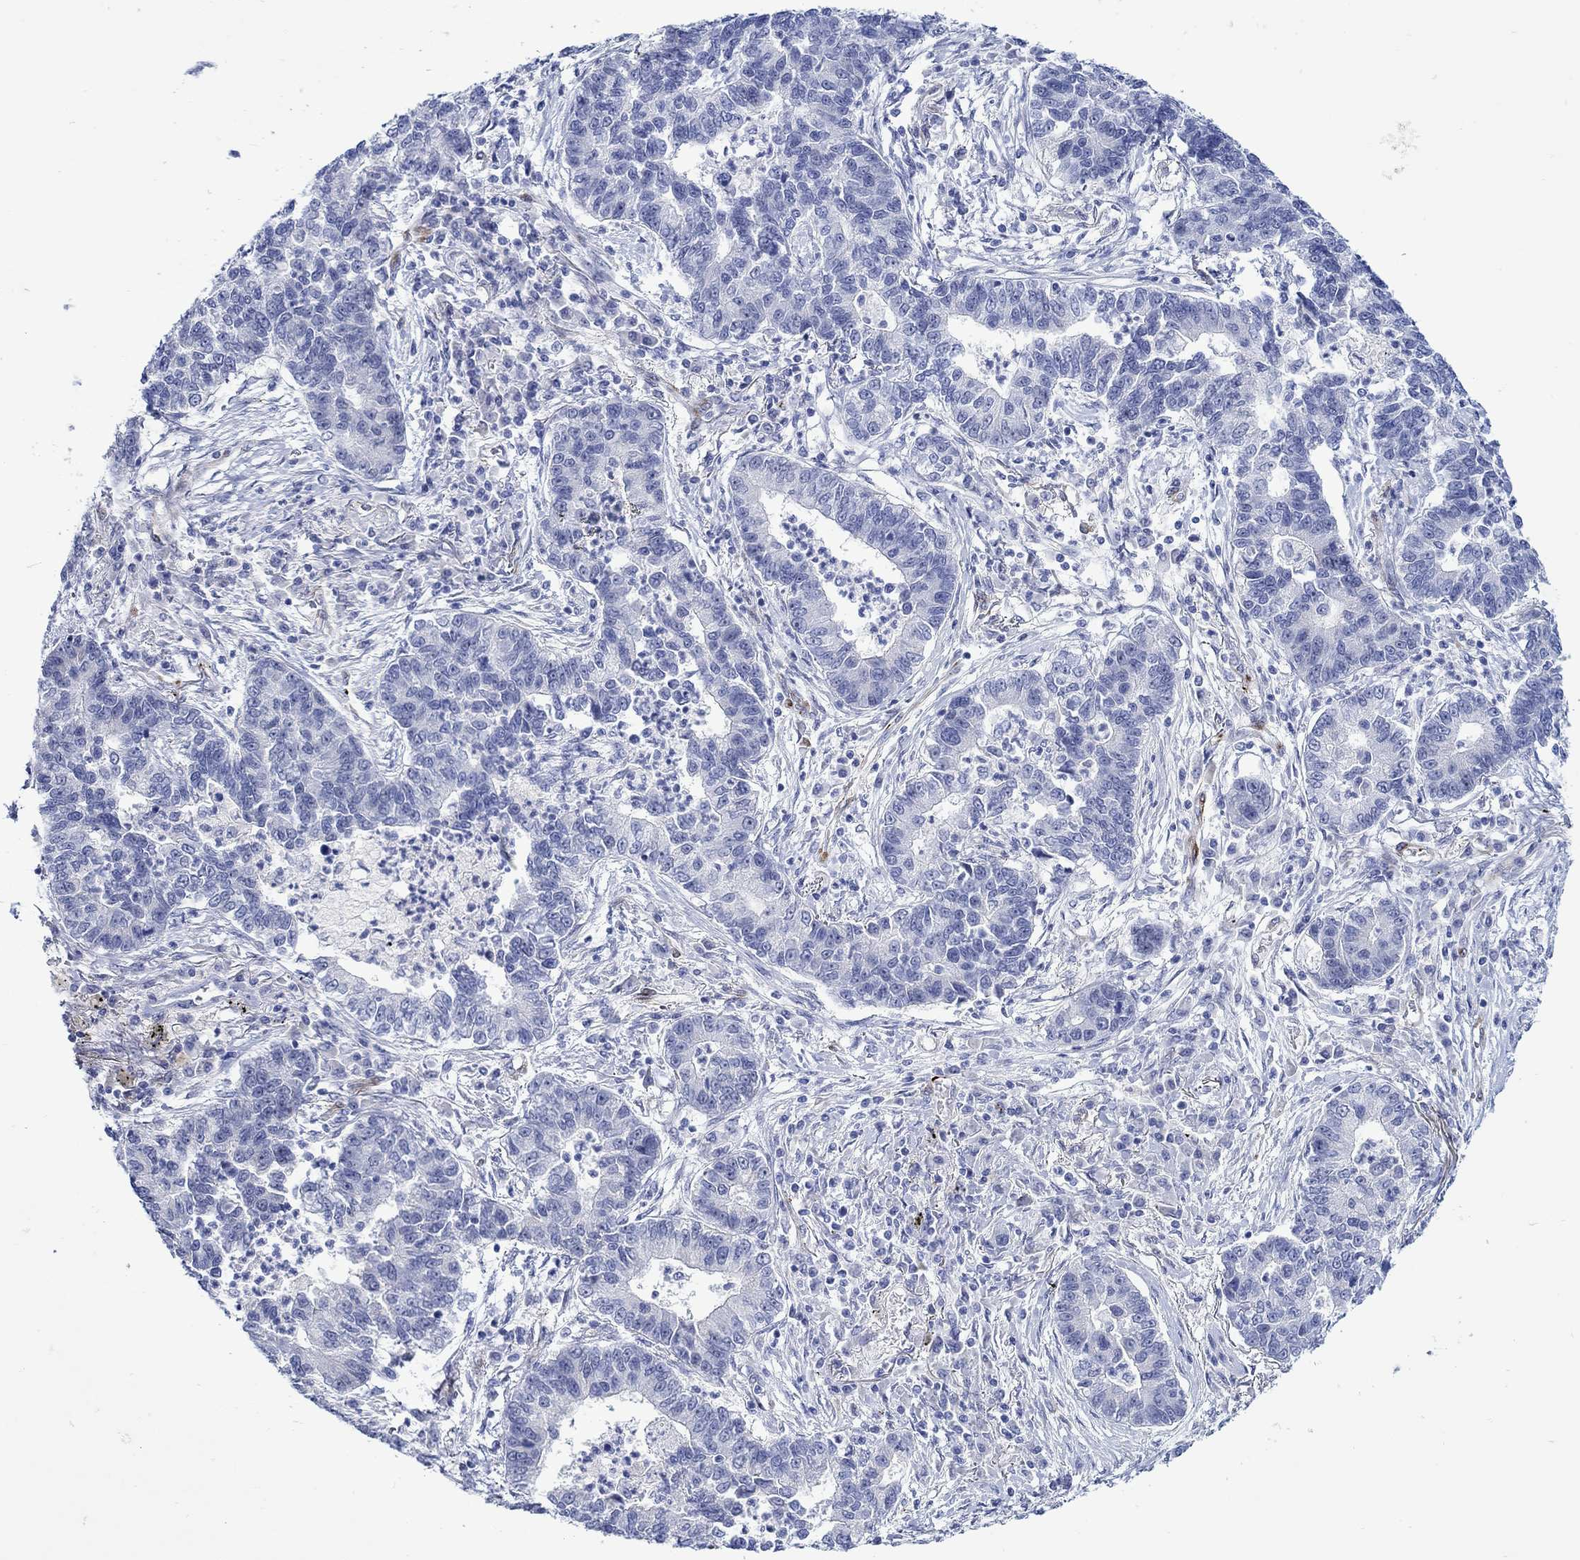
{"staining": {"intensity": "negative", "quantity": "none", "location": "none"}, "tissue": "lung cancer", "cell_type": "Tumor cells", "image_type": "cancer", "snomed": [{"axis": "morphology", "description": "Adenocarcinoma, NOS"}, {"axis": "topography", "description": "Lung"}], "caption": "High power microscopy image of an immunohistochemistry (IHC) micrograph of lung cancer, revealing no significant staining in tumor cells. (Immunohistochemistry, brightfield microscopy, high magnification).", "gene": "KSR2", "patient": {"sex": "female", "age": 57}}